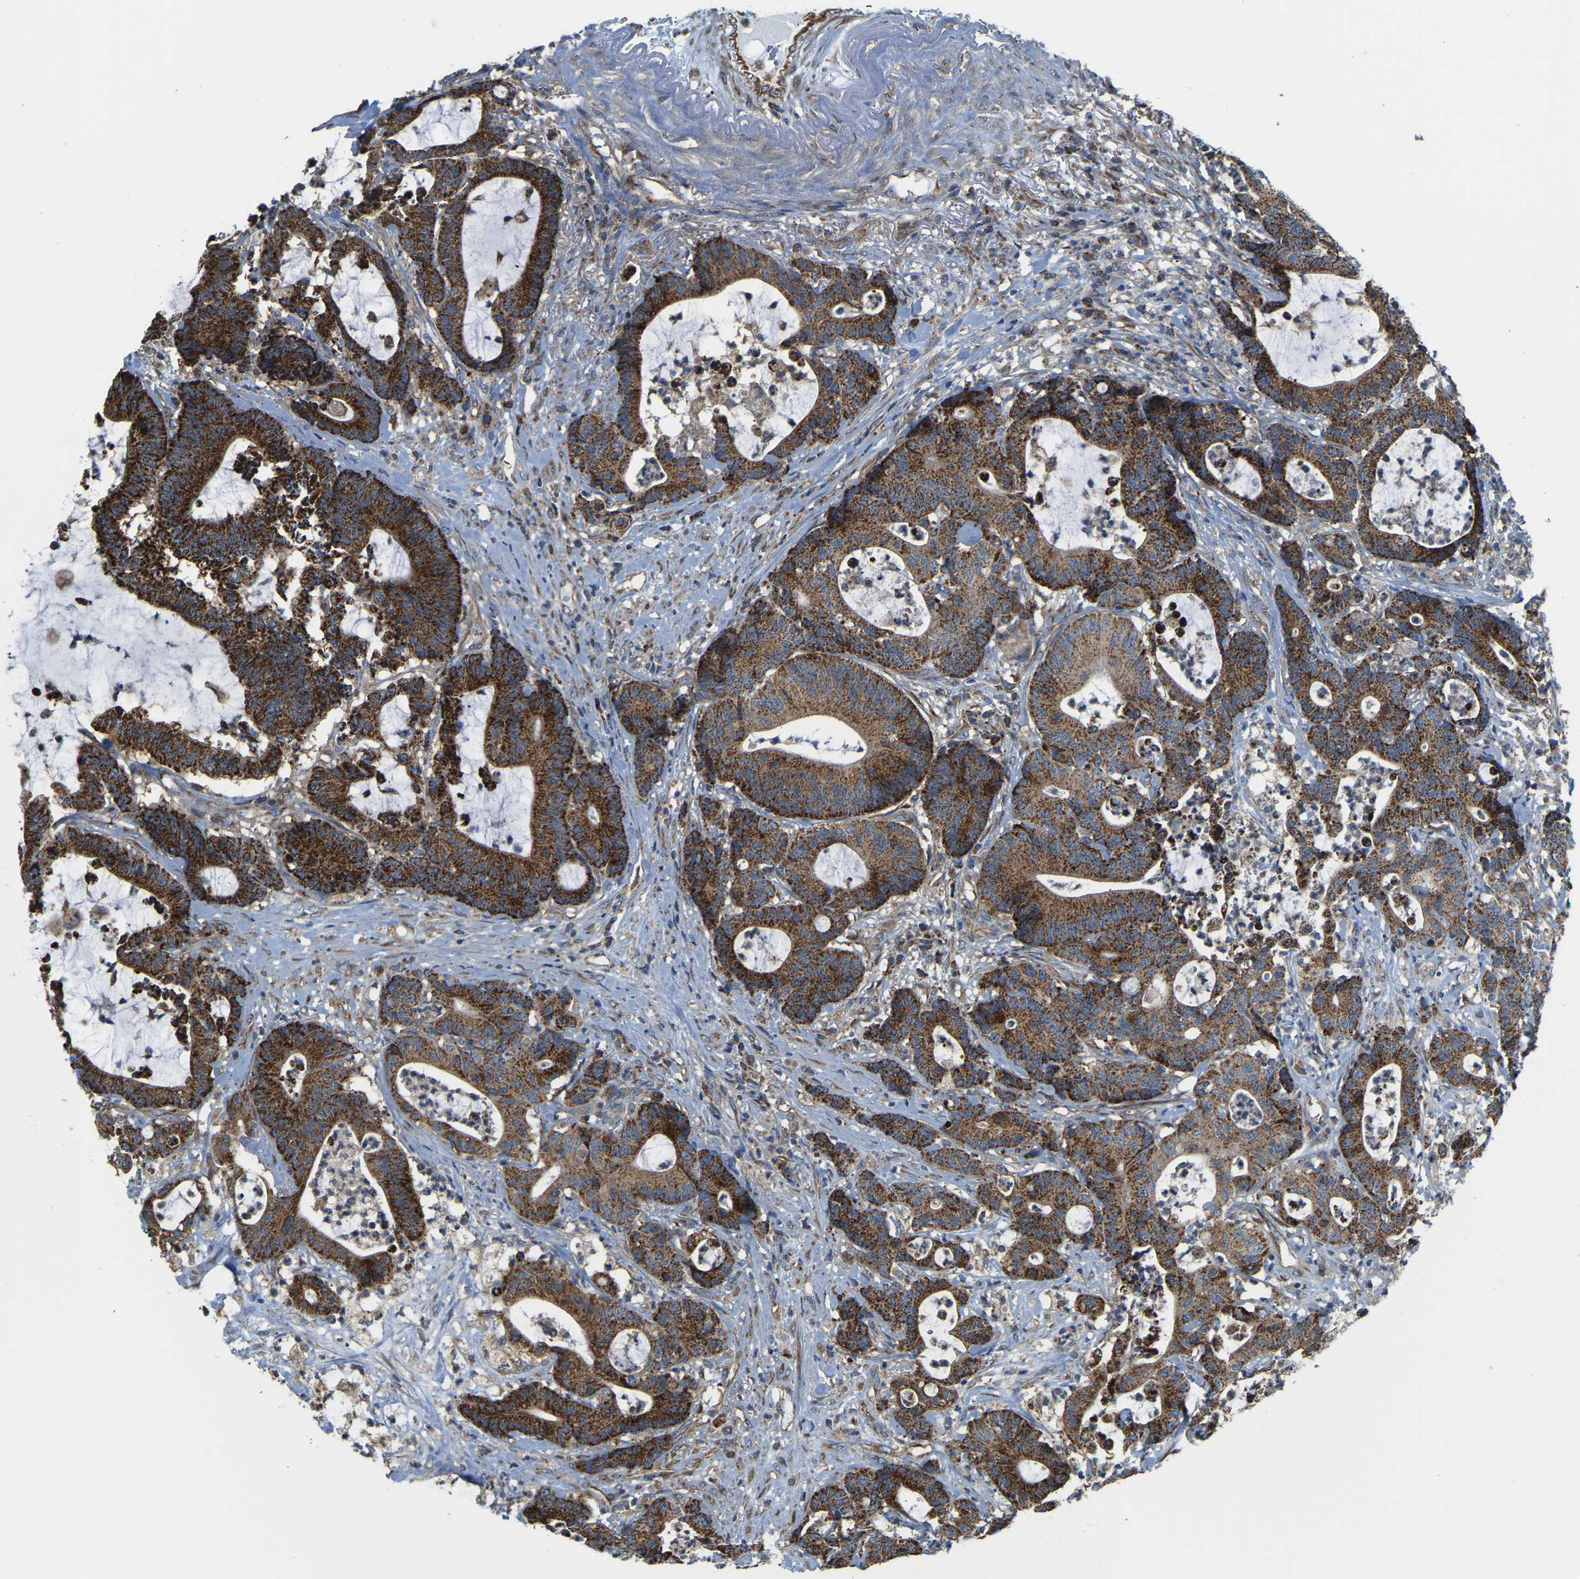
{"staining": {"intensity": "strong", "quantity": ">75%", "location": "cytoplasmic/membranous"}, "tissue": "colorectal cancer", "cell_type": "Tumor cells", "image_type": "cancer", "snomed": [{"axis": "morphology", "description": "Adenocarcinoma, NOS"}, {"axis": "topography", "description": "Colon"}], "caption": "A high-resolution histopathology image shows IHC staining of colorectal cancer (adenocarcinoma), which reveals strong cytoplasmic/membranous staining in approximately >75% of tumor cells.", "gene": "PSMD7", "patient": {"sex": "female", "age": 84}}